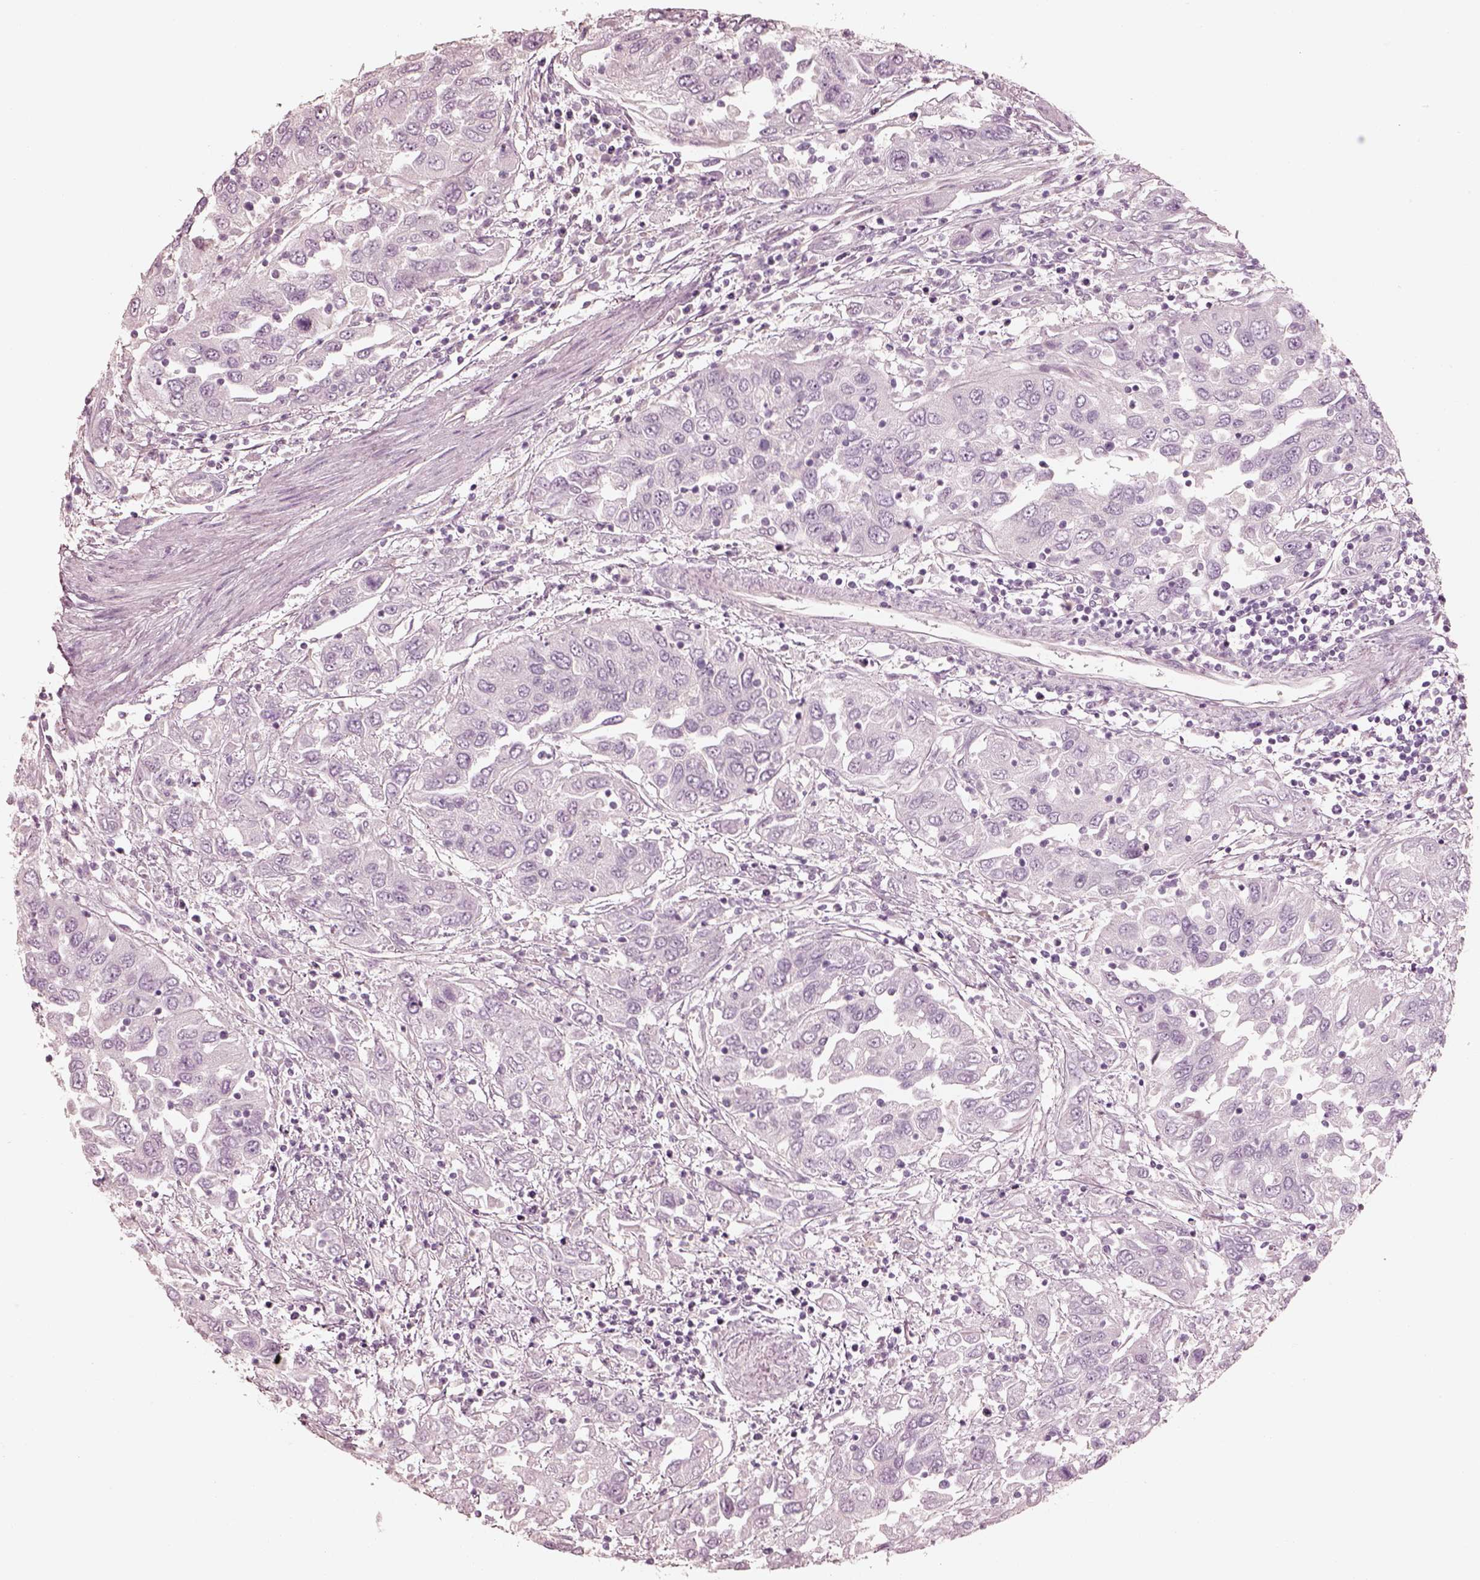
{"staining": {"intensity": "negative", "quantity": "none", "location": "none"}, "tissue": "urothelial cancer", "cell_type": "Tumor cells", "image_type": "cancer", "snomed": [{"axis": "morphology", "description": "Urothelial carcinoma, High grade"}, {"axis": "topography", "description": "Urinary bladder"}], "caption": "This is a photomicrograph of immunohistochemistry (IHC) staining of urothelial cancer, which shows no positivity in tumor cells.", "gene": "ZP4", "patient": {"sex": "male", "age": 76}}